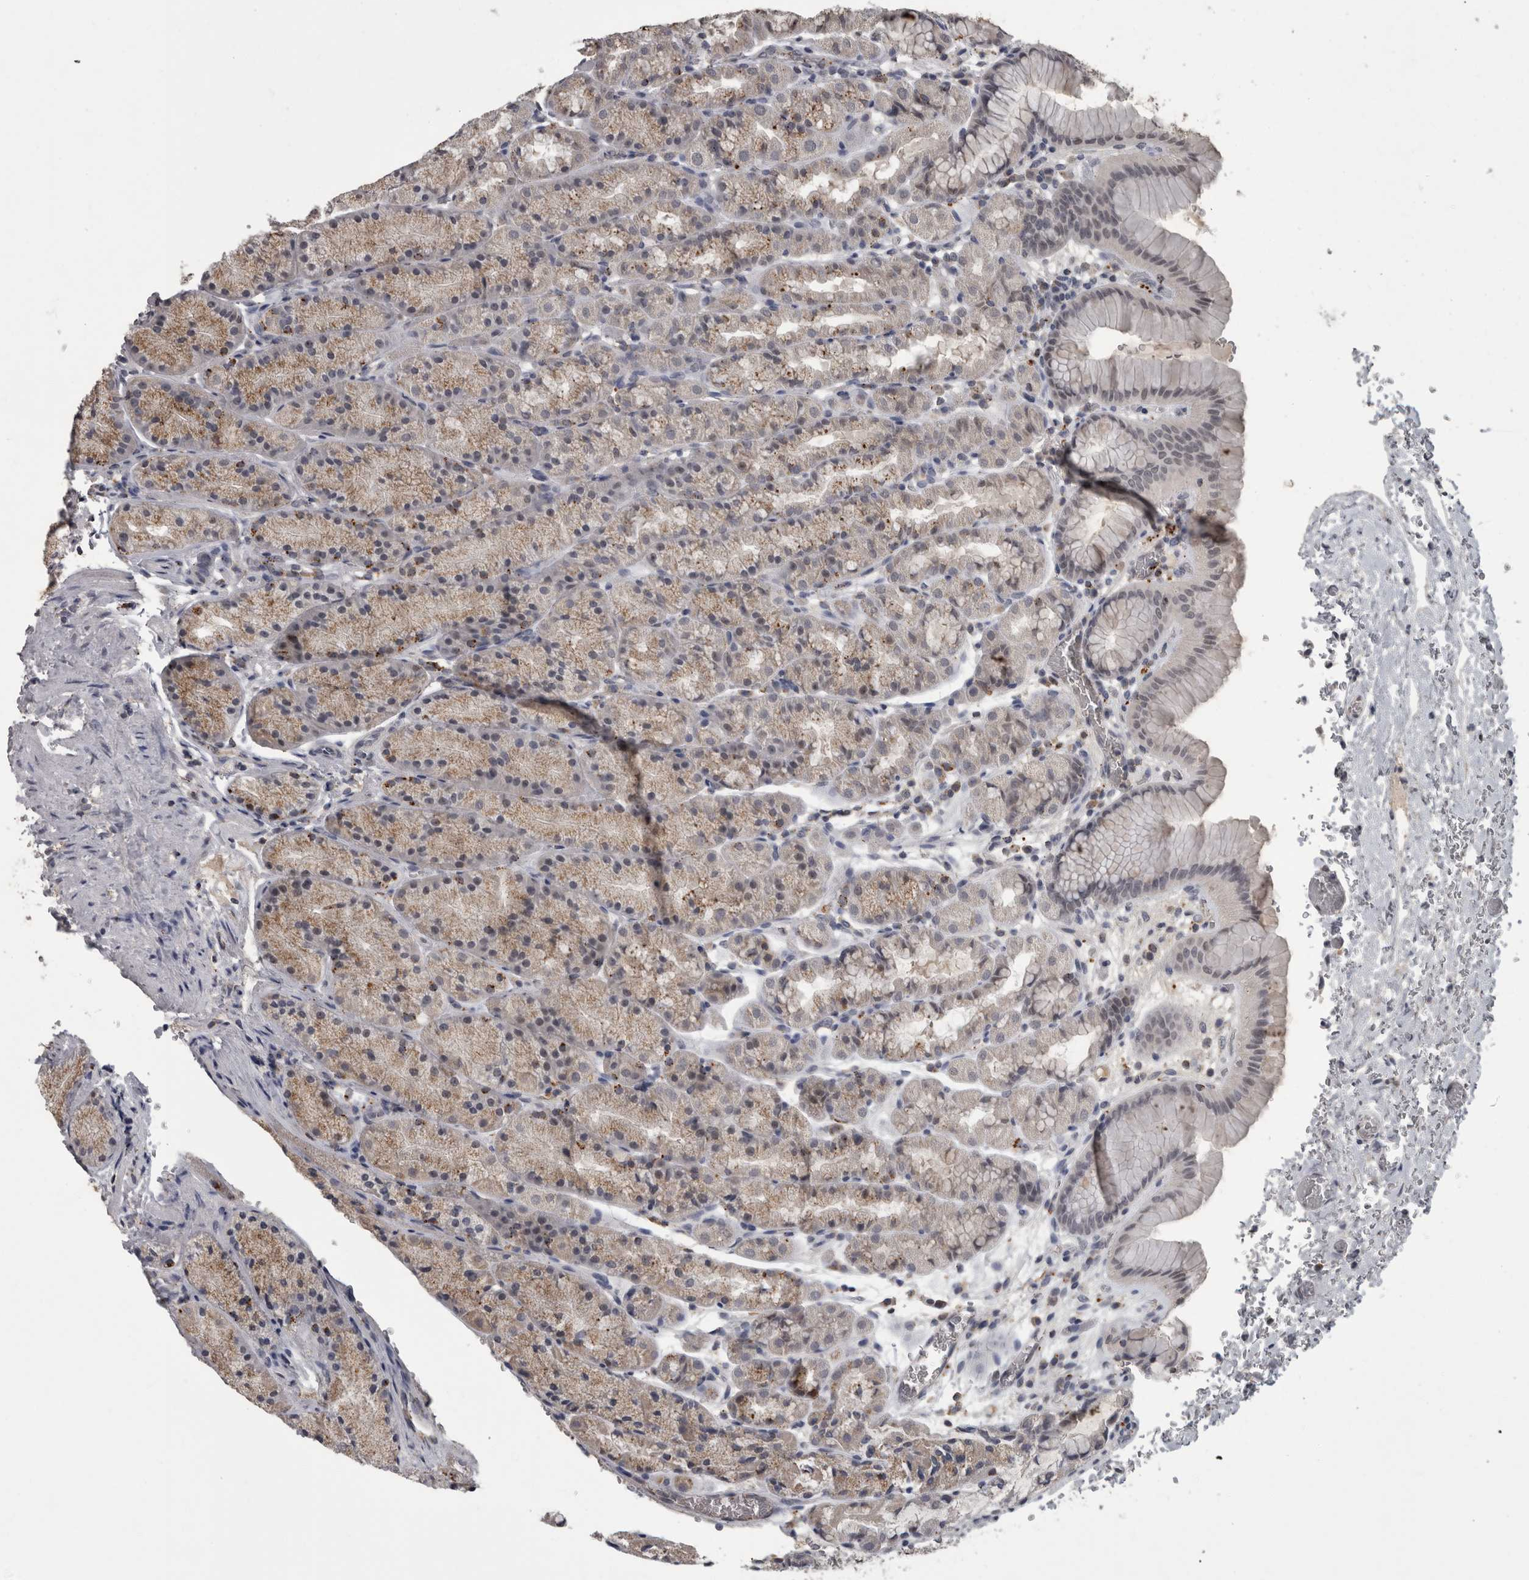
{"staining": {"intensity": "moderate", "quantity": "25%-75%", "location": "cytoplasmic/membranous"}, "tissue": "stomach", "cell_type": "Glandular cells", "image_type": "normal", "snomed": [{"axis": "morphology", "description": "Normal tissue, NOS"}, {"axis": "topography", "description": "Stomach"}], "caption": "This is a histology image of immunohistochemistry staining of benign stomach, which shows moderate positivity in the cytoplasmic/membranous of glandular cells.", "gene": "NAAA", "patient": {"sex": "male", "age": 42}}